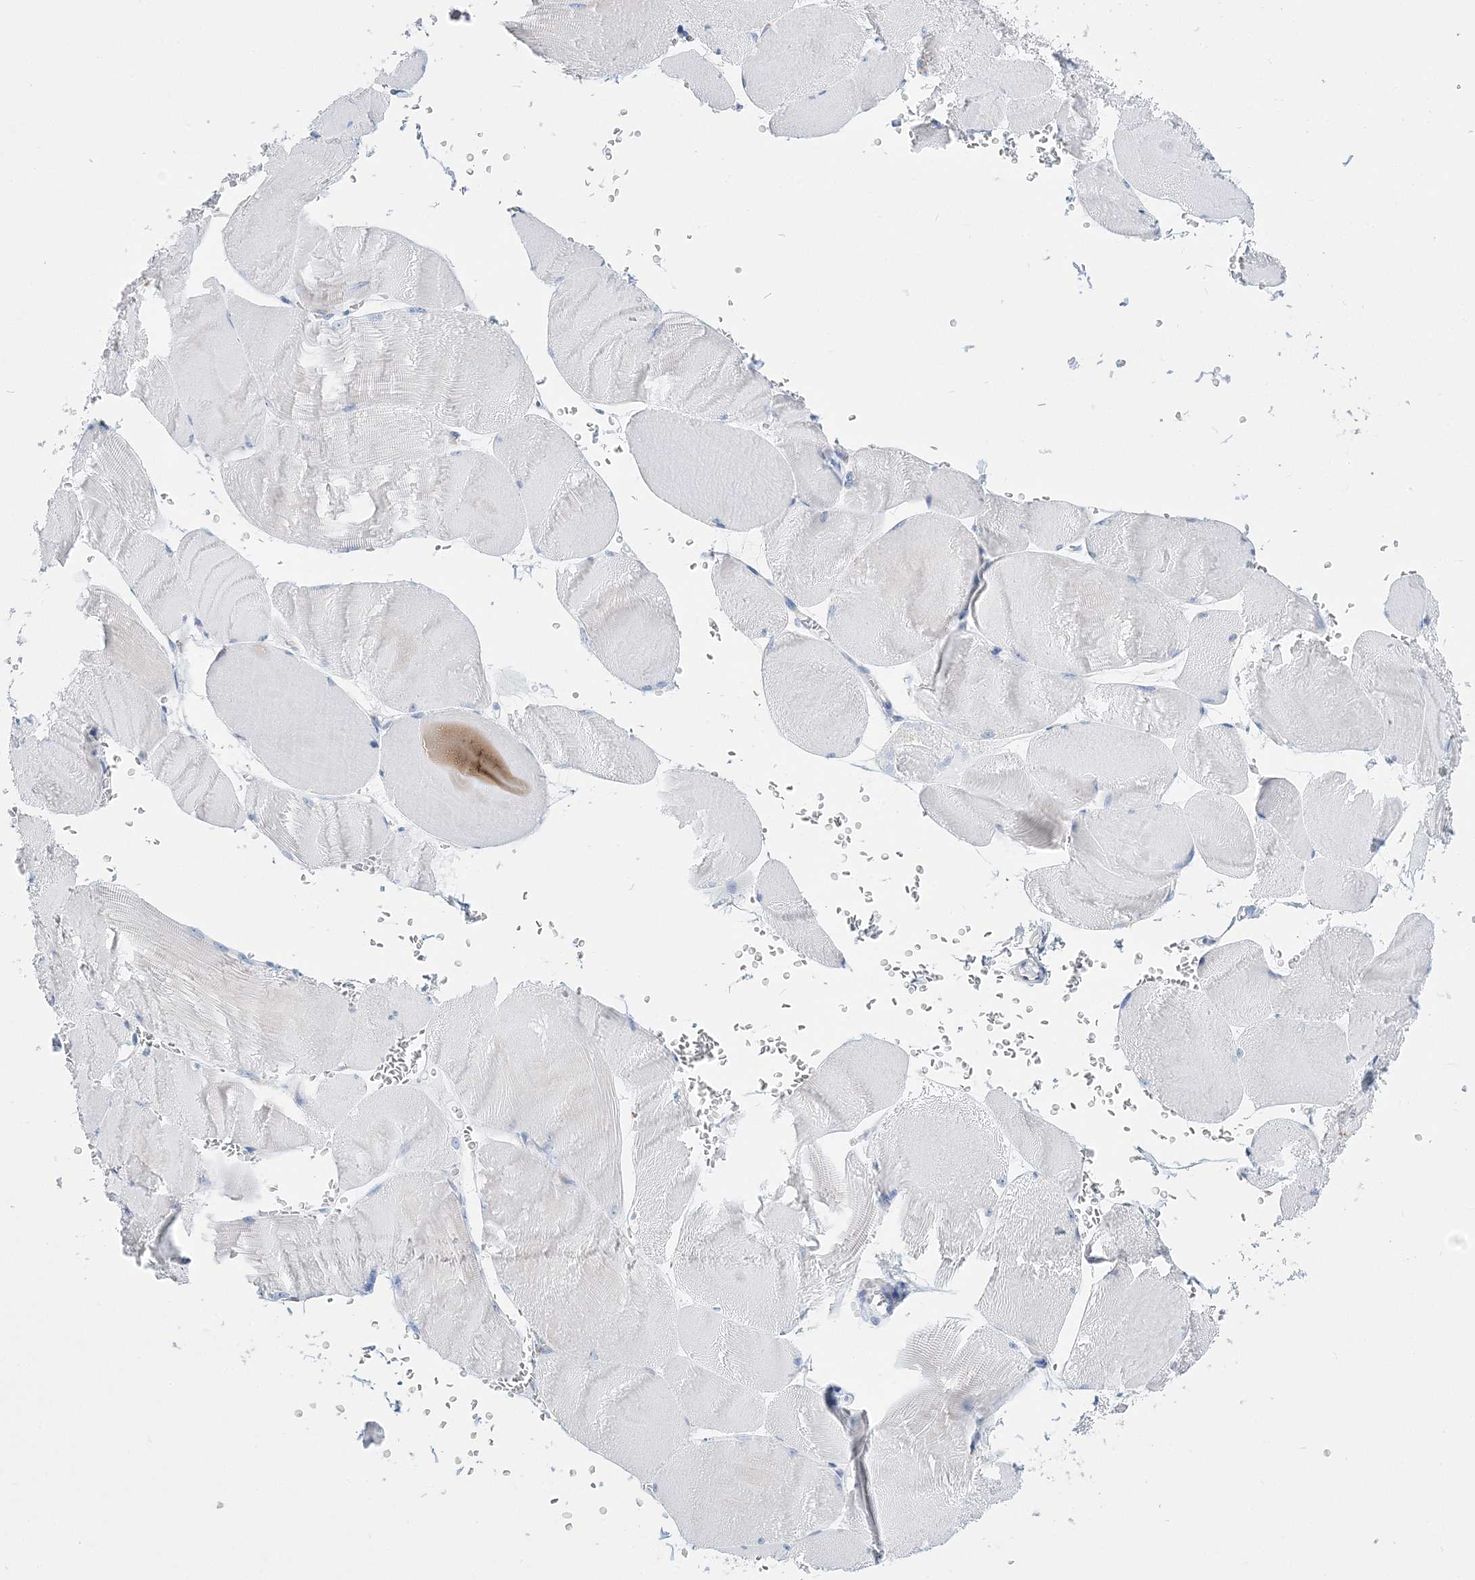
{"staining": {"intensity": "negative", "quantity": "none", "location": "none"}, "tissue": "skeletal muscle", "cell_type": "Myocytes", "image_type": "normal", "snomed": [{"axis": "morphology", "description": "Normal tissue, NOS"}, {"axis": "morphology", "description": "Basal cell carcinoma"}, {"axis": "topography", "description": "Skeletal muscle"}], "caption": "Immunohistochemistry image of normal skeletal muscle: skeletal muscle stained with DAB displays no significant protein staining in myocytes.", "gene": "TSPYL6", "patient": {"sex": "female", "age": 64}}